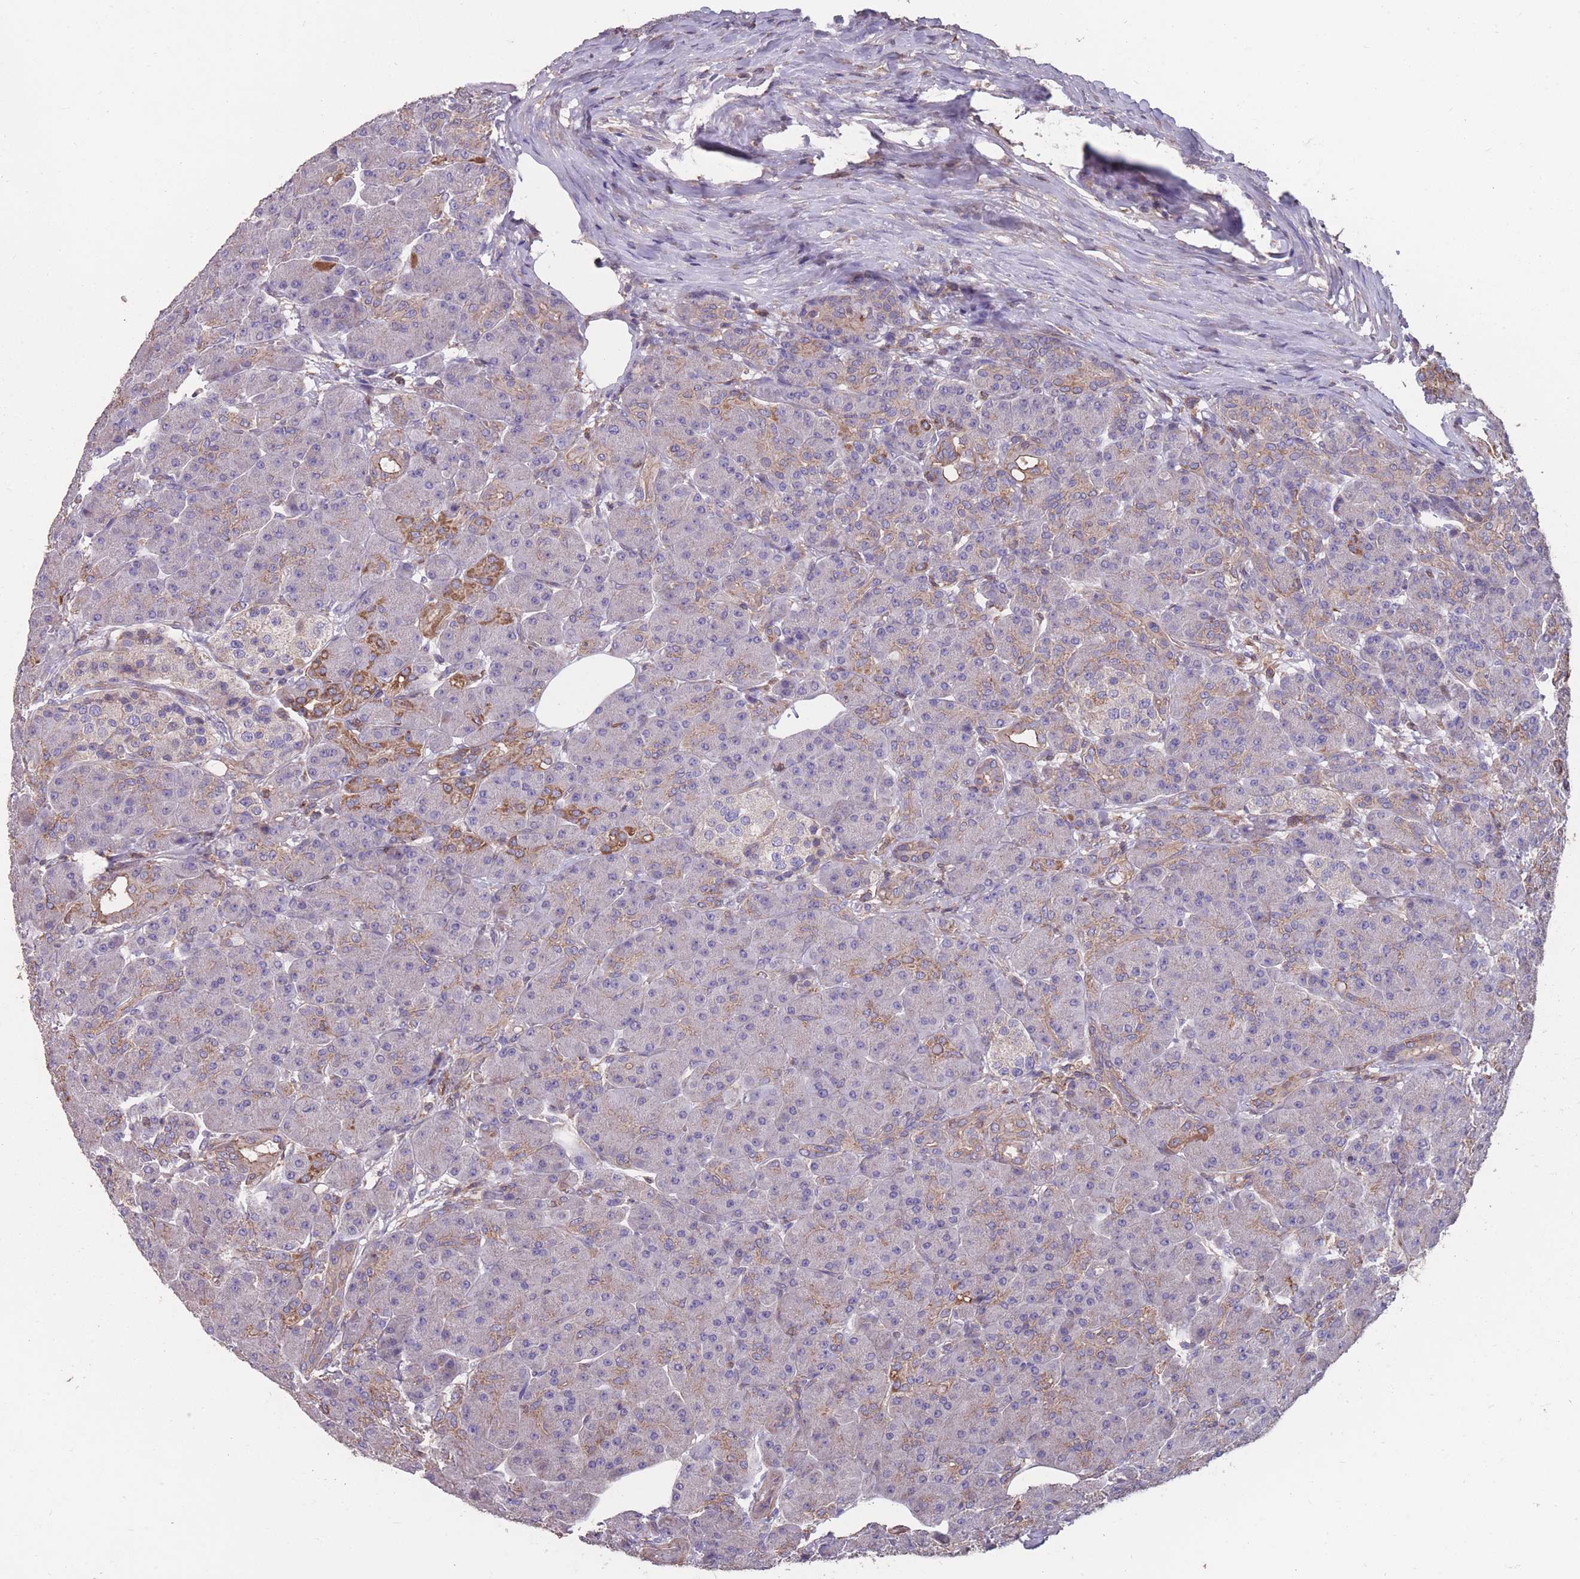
{"staining": {"intensity": "moderate", "quantity": "<25%", "location": "cytoplasmic/membranous"}, "tissue": "pancreas", "cell_type": "Exocrine glandular cells", "image_type": "normal", "snomed": [{"axis": "morphology", "description": "Normal tissue, NOS"}, {"axis": "topography", "description": "Pancreas"}], "caption": "IHC photomicrograph of unremarkable pancreas stained for a protein (brown), which reveals low levels of moderate cytoplasmic/membranous positivity in approximately <25% of exocrine glandular cells.", "gene": "NUDT21", "patient": {"sex": "male", "age": 63}}